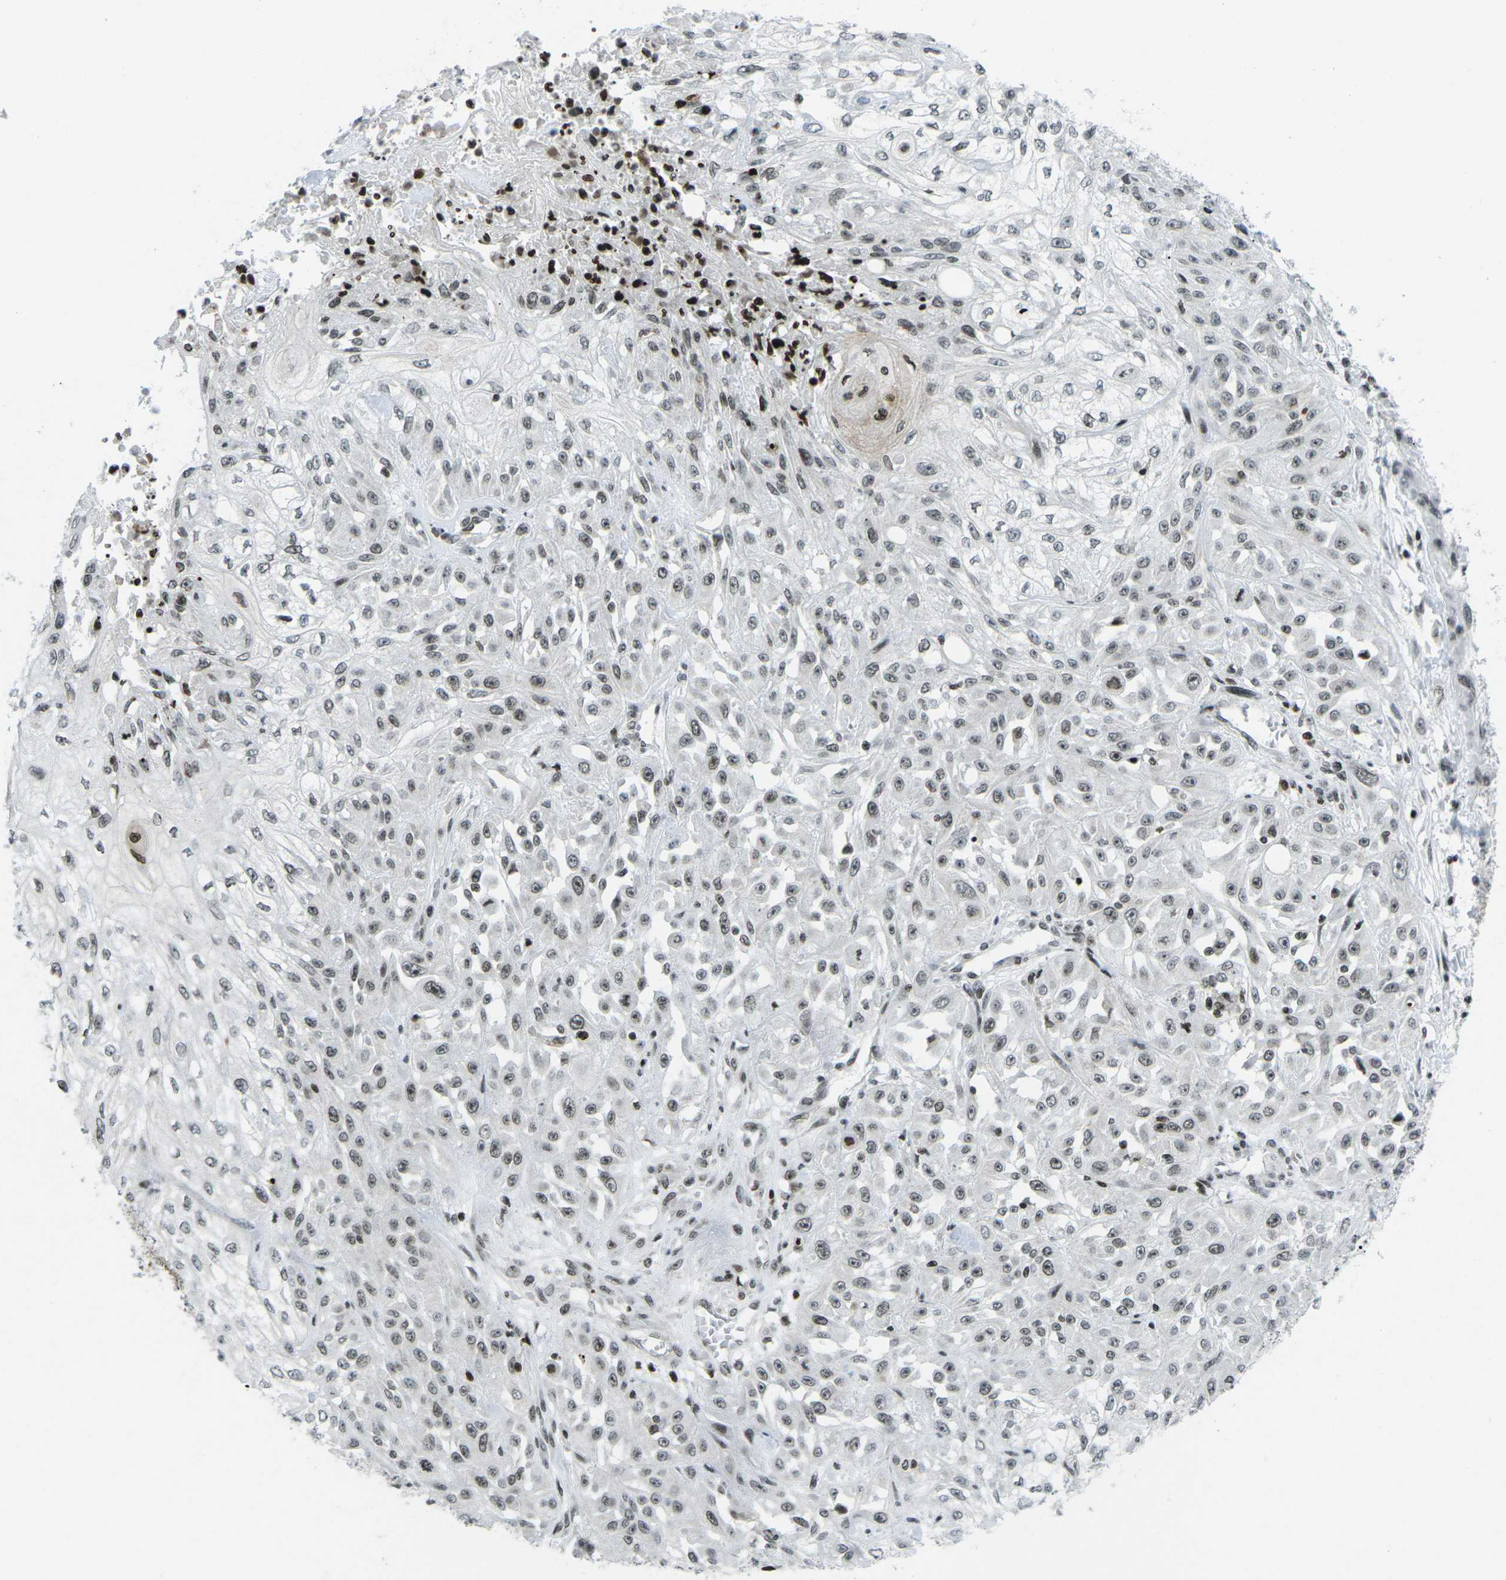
{"staining": {"intensity": "weak", "quantity": "25%-75%", "location": "nuclear"}, "tissue": "skin cancer", "cell_type": "Tumor cells", "image_type": "cancer", "snomed": [{"axis": "morphology", "description": "Squamous cell carcinoma, NOS"}, {"axis": "morphology", "description": "Squamous cell carcinoma, metastatic, NOS"}, {"axis": "topography", "description": "Skin"}, {"axis": "topography", "description": "Lymph node"}], "caption": "Skin squamous cell carcinoma stained with IHC shows weak nuclear expression in approximately 25%-75% of tumor cells.", "gene": "EME1", "patient": {"sex": "male", "age": 75}}